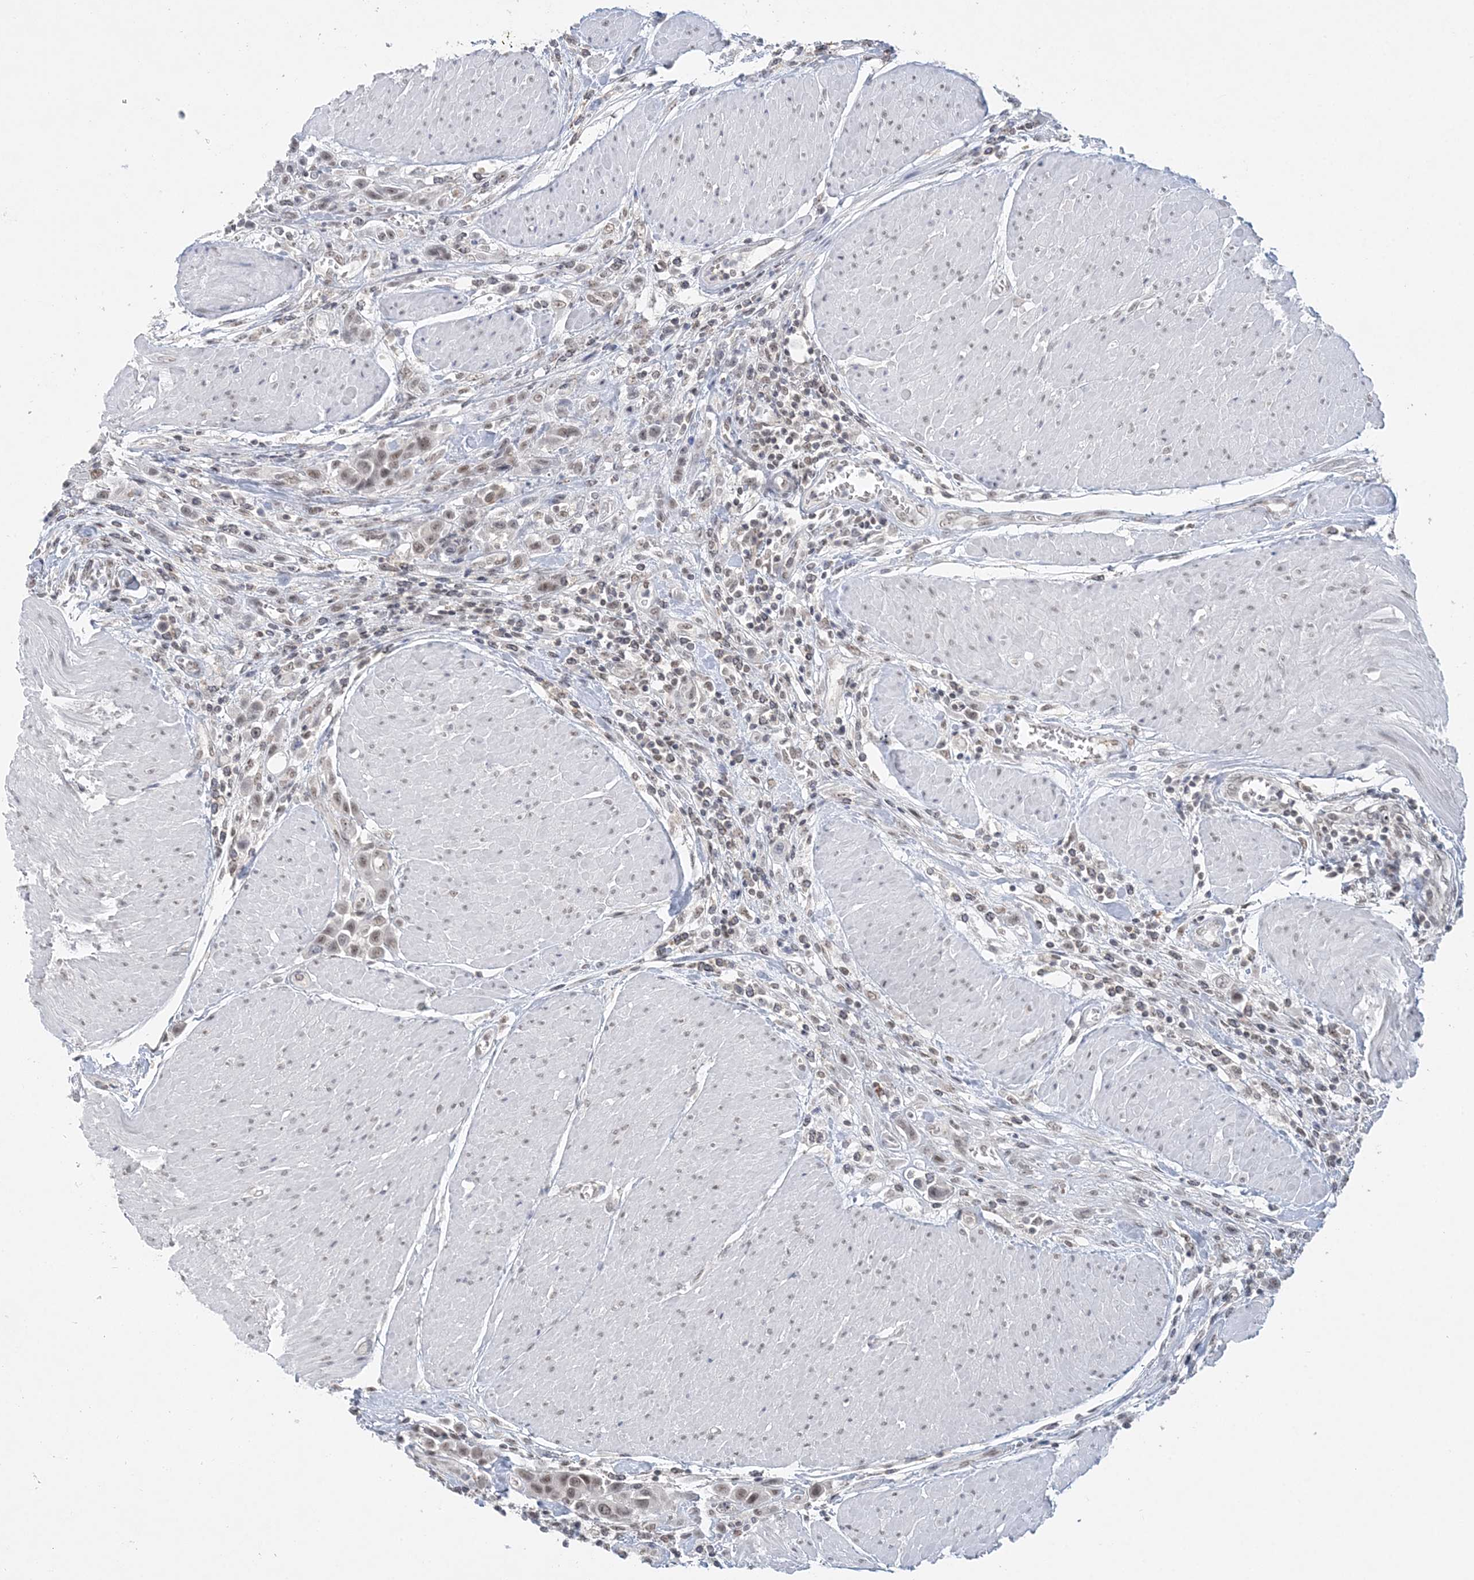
{"staining": {"intensity": "weak", "quantity": ">75%", "location": "nuclear"}, "tissue": "urothelial cancer", "cell_type": "Tumor cells", "image_type": "cancer", "snomed": [{"axis": "morphology", "description": "Urothelial carcinoma, High grade"}, {"axis": "topography", "description": "Urinary bladder"}], "caption": "Urothelial carcinoma (high-grade) was stained to show a protein in brown. There is low levels of weak nuclear expression in approximately >75% of tumor cells. Immunohistochemistry (ihc) stains the protein of interest in brown and the nuclei are stained blue.", "gene": "KMT2D", "patient": {"sex": "male", "age": 50}}